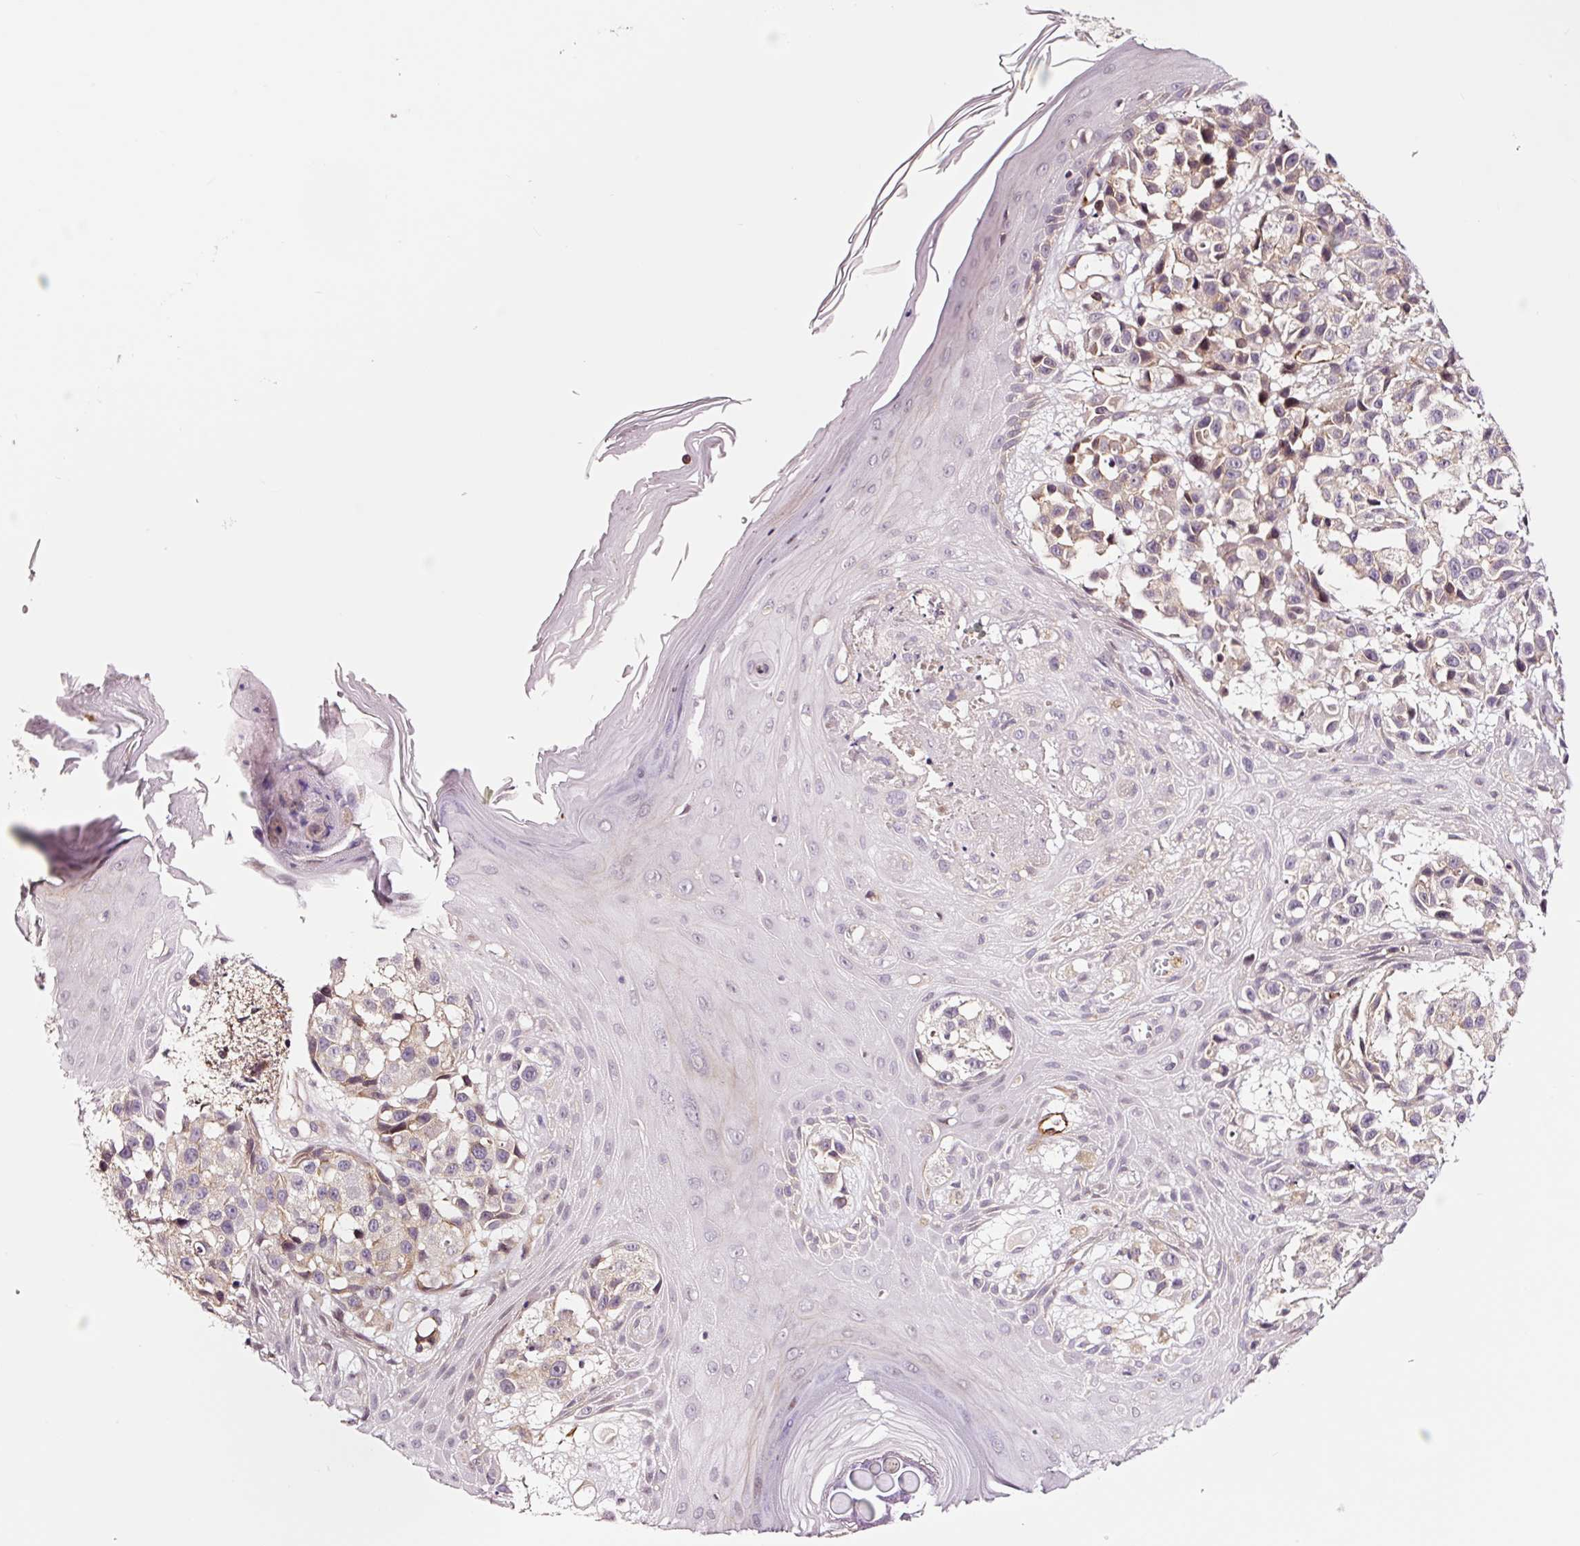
{"staining": {"intensity": "negative", "quantity": "none", "location": "none"}, "tissue": "melanoma", "cell_type": "Tumor cells", "image_type": "cancer", "snomed": [{"axis": "morphology", "description": "Malignant melanoma, NOS"}, {"axis": "topography", "description": "Skin"}], "caption": "A photomicrograph of malignant melanoma stained for a protein exhibits no brown staining in tumor cells.", "gene": "ADD3", "patient": {"sex": "male", "age": 39}}